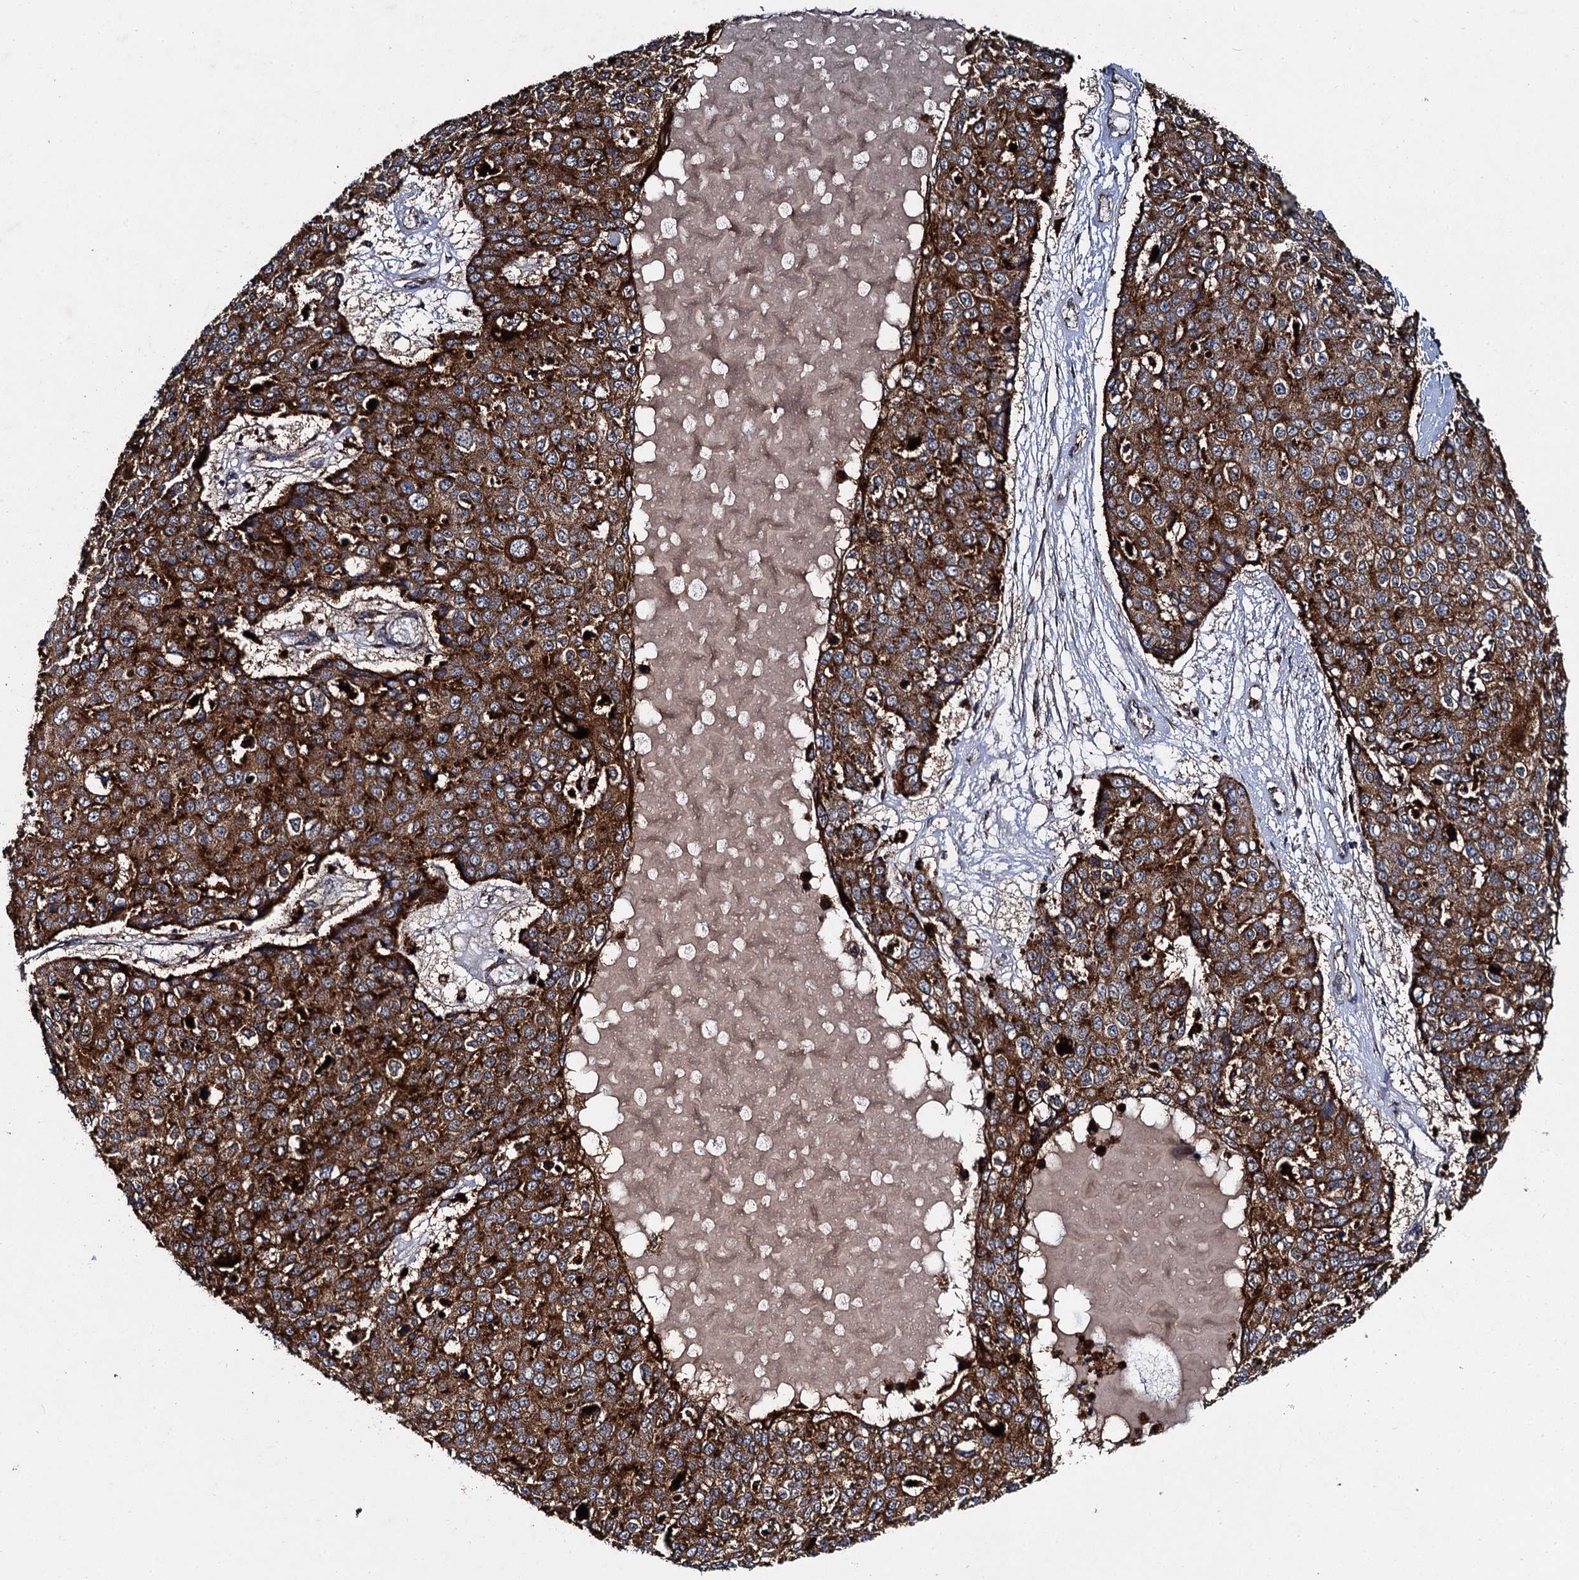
{"staining": {"intensity": "strong", "quantity": ">75%", "location": "cytoplasmic/membranous"}, "tissue": "skin cancer", "cell_type": "Tumor cells", "image_type": "cancer", "snomed": [{"axis": "morphology", "description": "Squamous cell carcinoma, NOS"}, {"axis": "topography", "description": "Skin"}], "caption": "Immunohistochemical staining of human skin squamous cell carcinoma reveals high levels of strong cytoplasmic/membranous staining in approximately >75% of tumor cells.", "gene": "GBA1", "patient": {"sex": "female", "age": 44}}